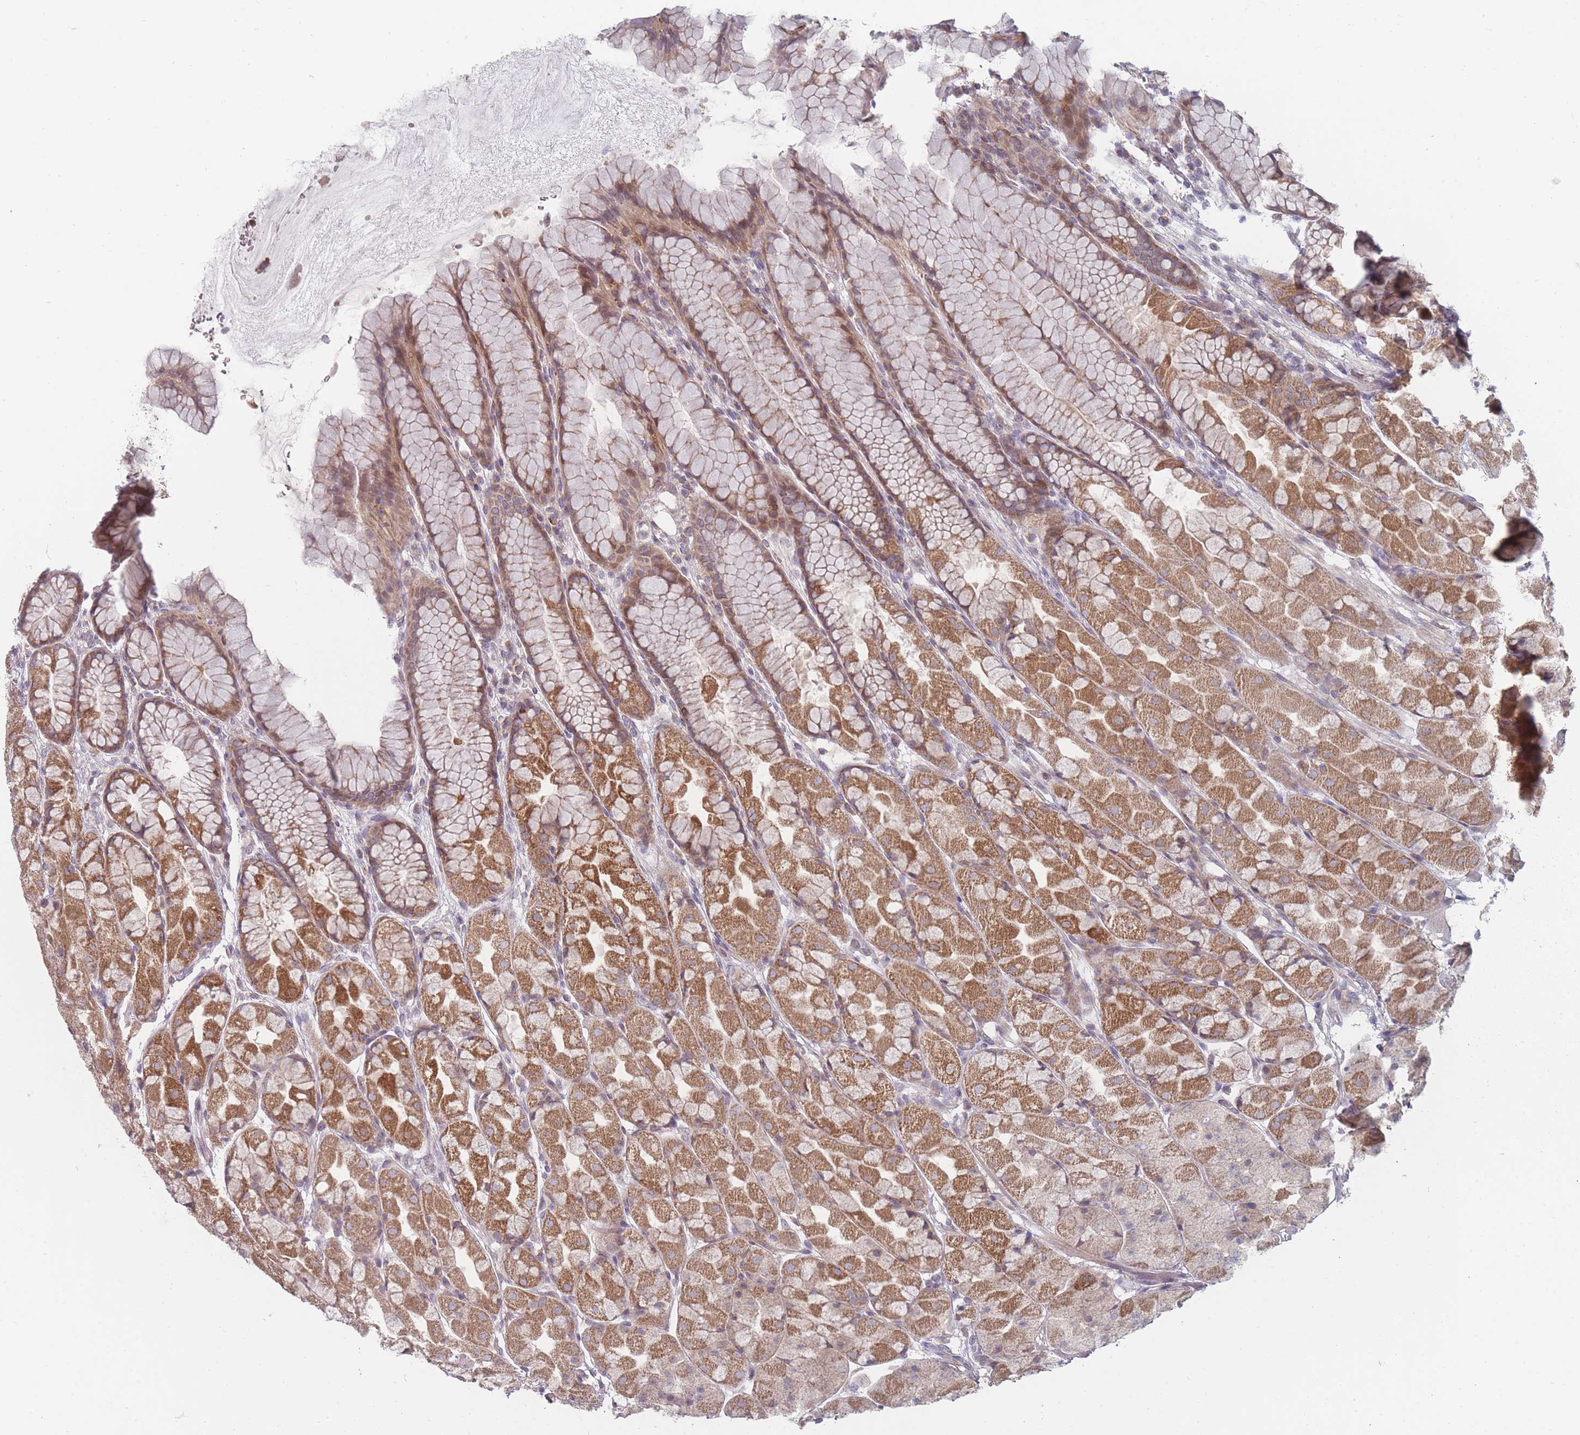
{"staining": {"intensity": "moderate", "quantity": ">75%", "location": "cytoplasmic/membranous"}, "tissue": "stomach", "cell_type": "Glandular cells", "image_type": "normal", "snomed": [{"axis": "morphology", "description": "Normal tissue, NOS"}, {"axis": "topography", "description": "Stomach"}], "caption": "About >75% of glandular cells in unremarkable human stomach reveal moderate cytoplasmic/membranous protein positivity as visualized by brown immunohistochemical staining.", "gene": "PCDH12", "patient": {"sex": "male", "age": 57}}